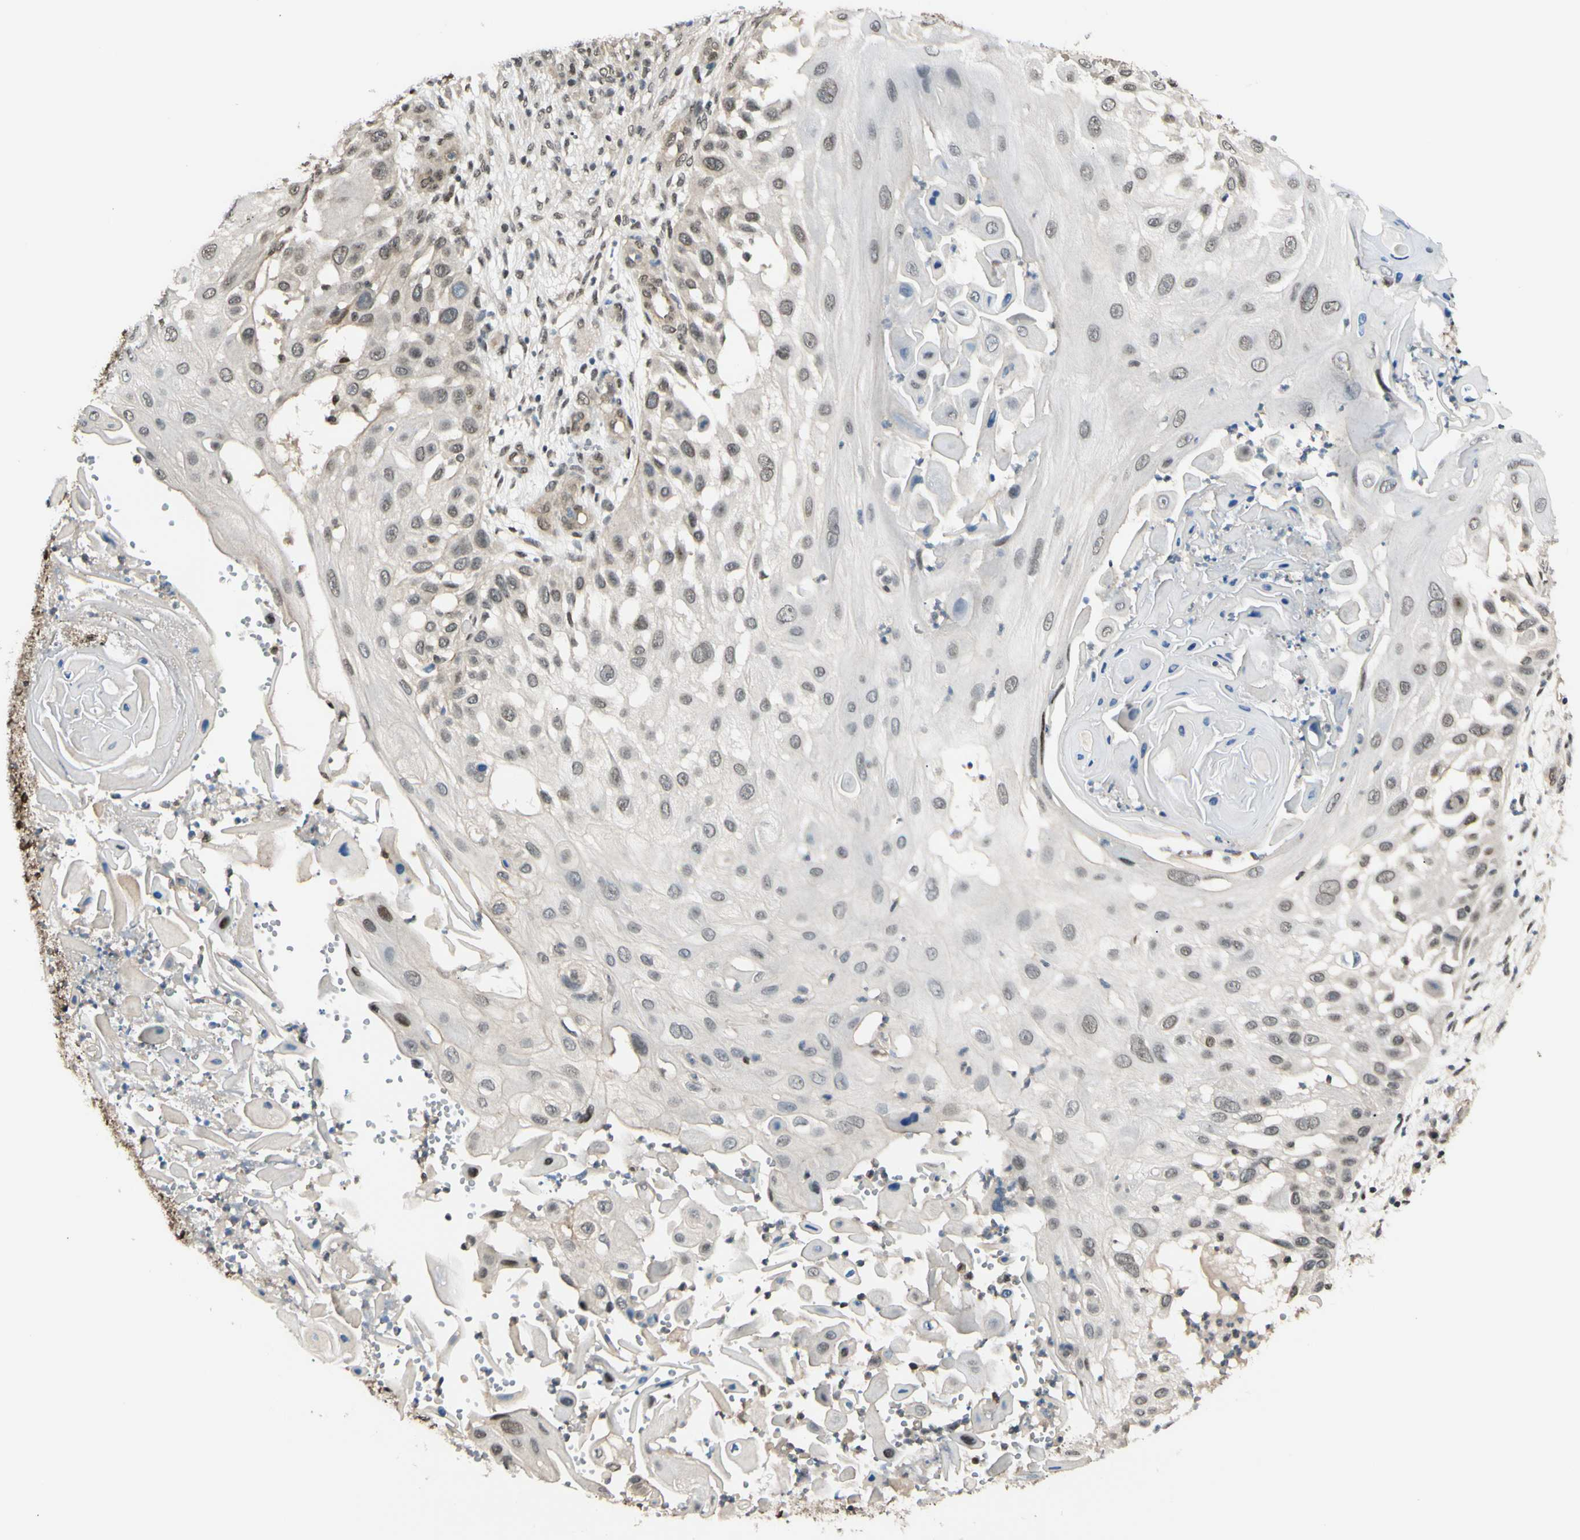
{"staining": {"intensity": "weak", "quantity": "<25%", "location": "nuclear"}, "tissue": "skin cancer", "cell_type": "Tumor cells", "image_type": "cancer", "snomed": [{"axis": "morphology", "description": "Squamous cell carcinoma, NOS"}, {"axis": "topography", "description": "Skin"}], "caption": "Immunohistochemical staining of human skin cancer (squamous cell carcinoma) shows no significant positivity in tumor cells.", "gene": "SUFU", "patient": {"sex": "female", "age": 44}}